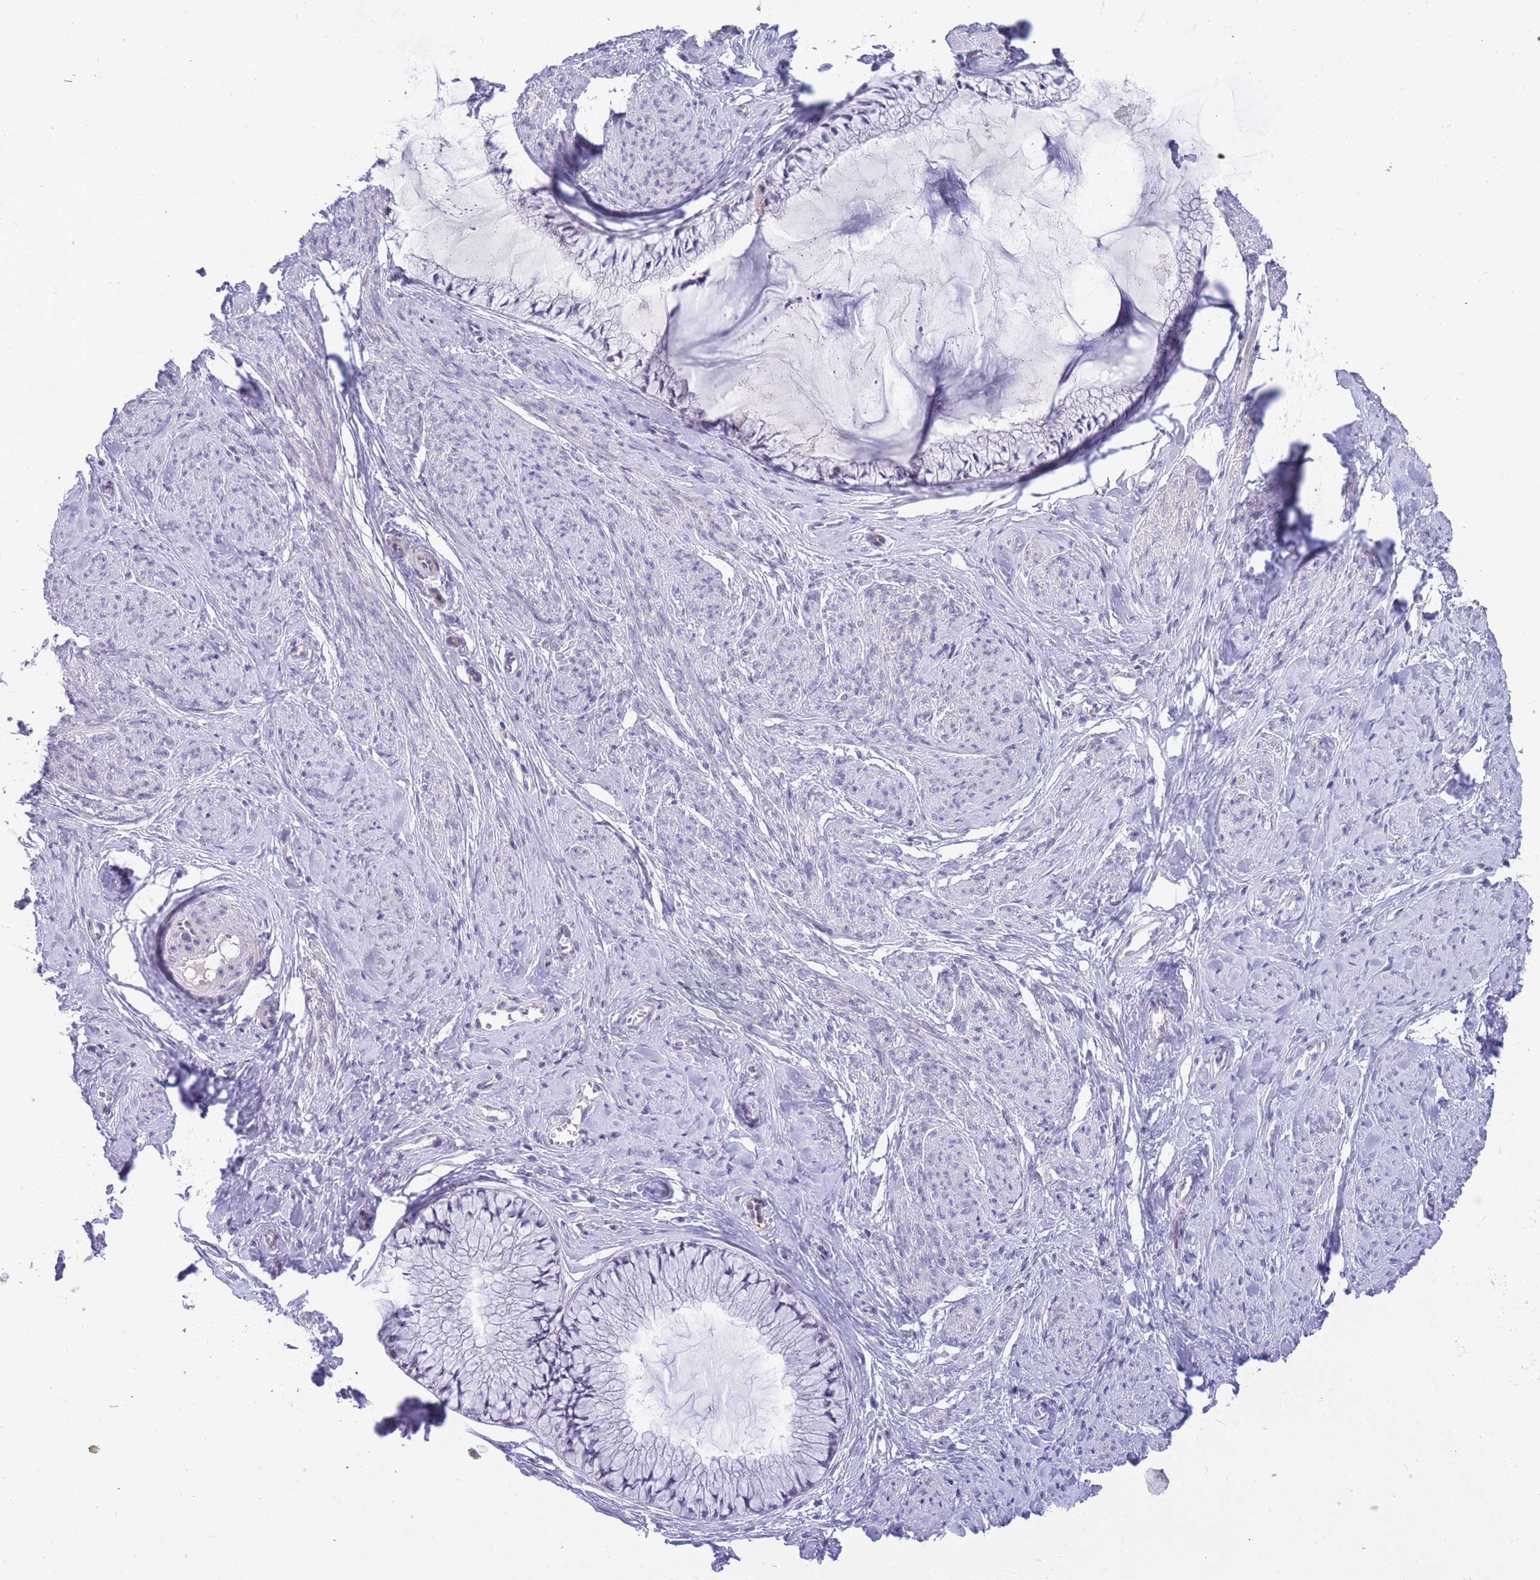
{"staining": {"intensity": "weak", "quantity": "<25%", "location": "nuclear"}, "tissue": "cervix", "cell_type": "Glandular cells", "image_type": "normal", "snomed": [{"axis": "morphology", "description": "Normal tissue, NOS"}, {"axis": "topography", "description": "Cervix"}], "caption": "Immunohistochemical staining of benign cervix demonstrates no significant positivity in glandular cells.", "gene": "PRR23A", "patient": {"sex": "female", "age": 42}}